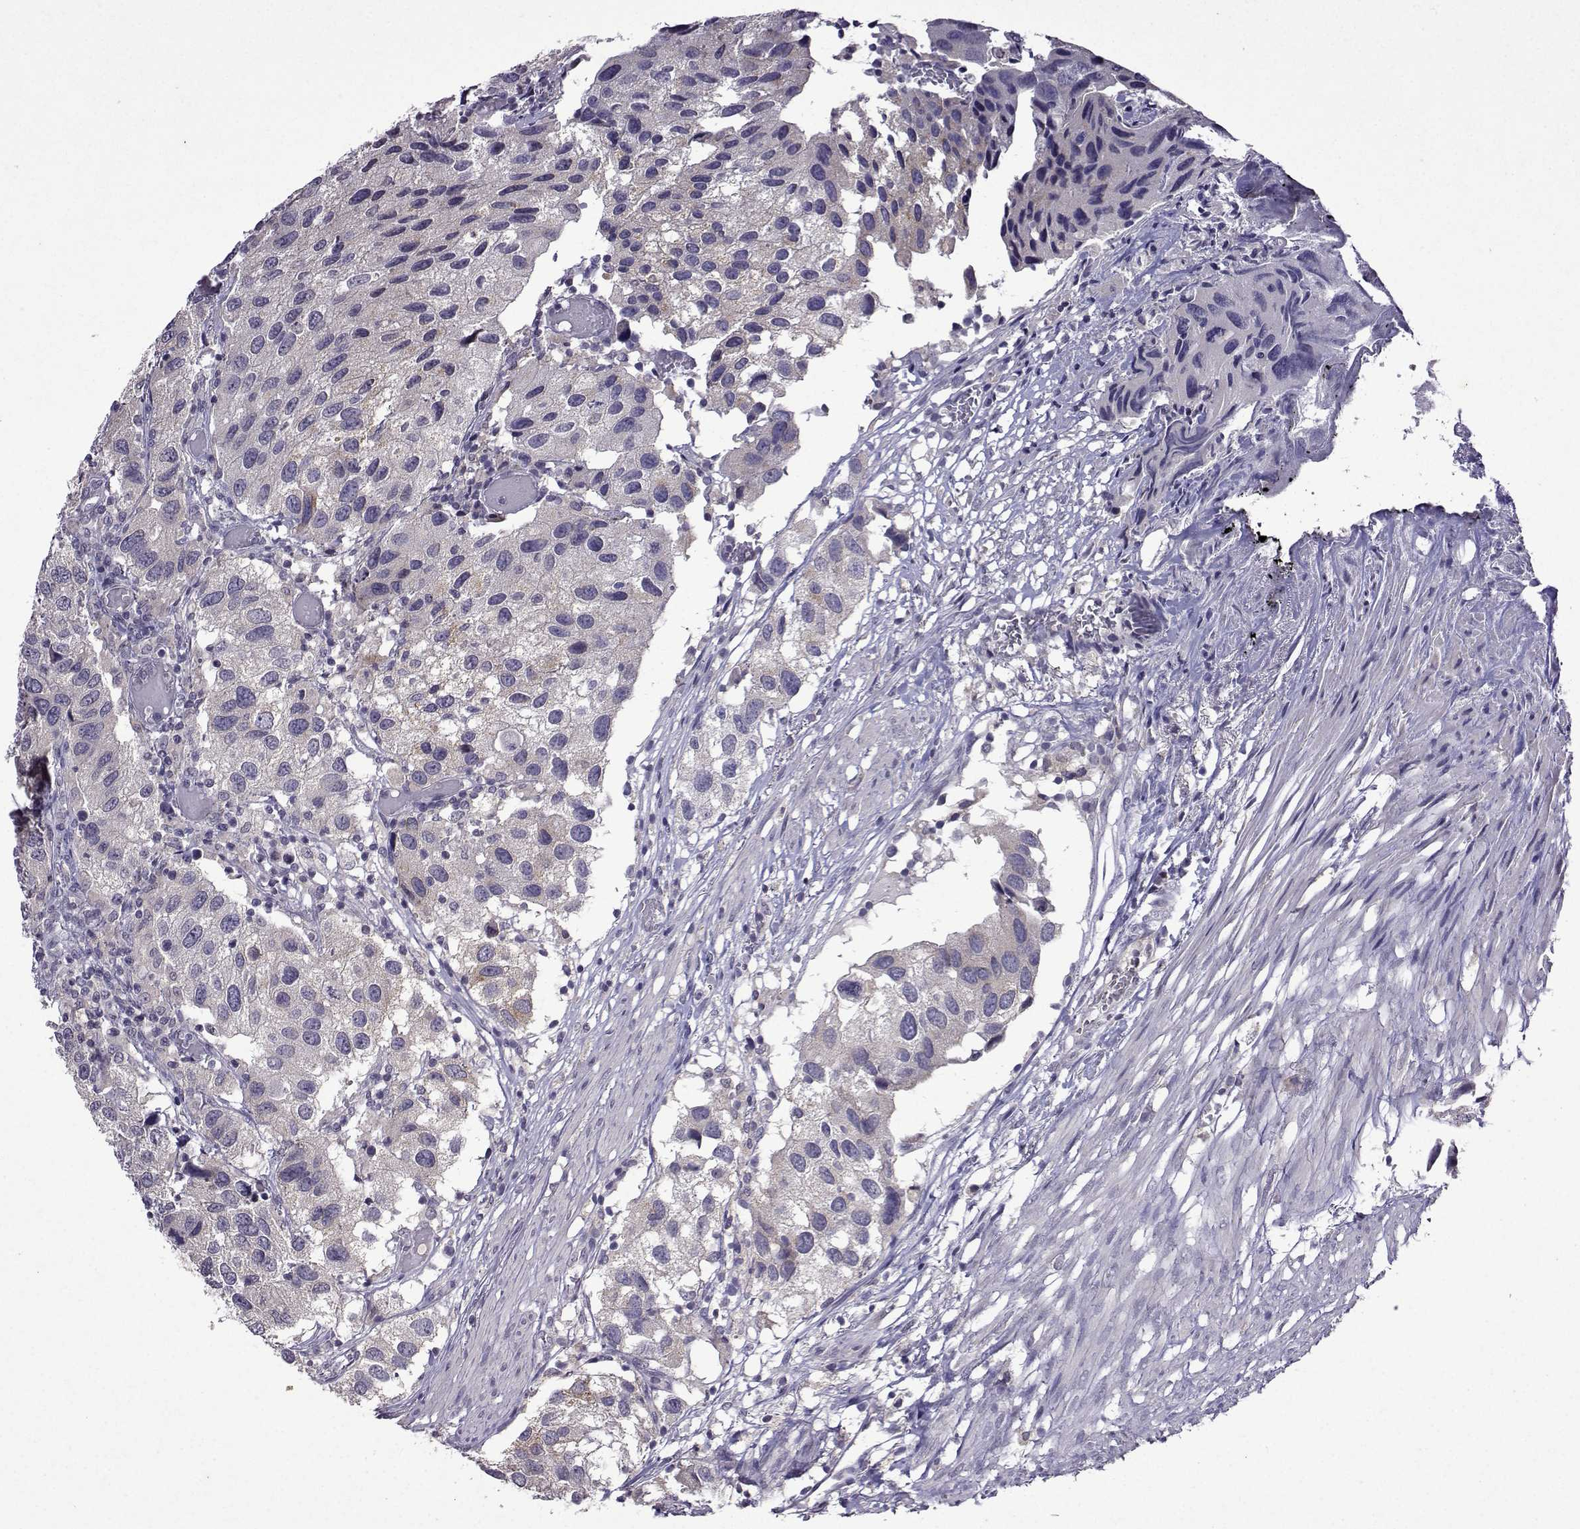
{"staining": {"intensity": "negative", "quantity": "none", "location": "none"}, "tissue": "urothelial cancer", "cell_type": "Tumor cells", "image_type": "cancer", "snomed": [{"axis": "morphology", "description": "Urothelial carcinoma, High grade"}, {"axis": "topography", "description": "Urinary bladder"}], "caption": "Tumor cells show no significant protein staining in high-grade urothelial carcinoma.", "gene": "CCL28", "patient": {"sex": "male", "age": 79}}